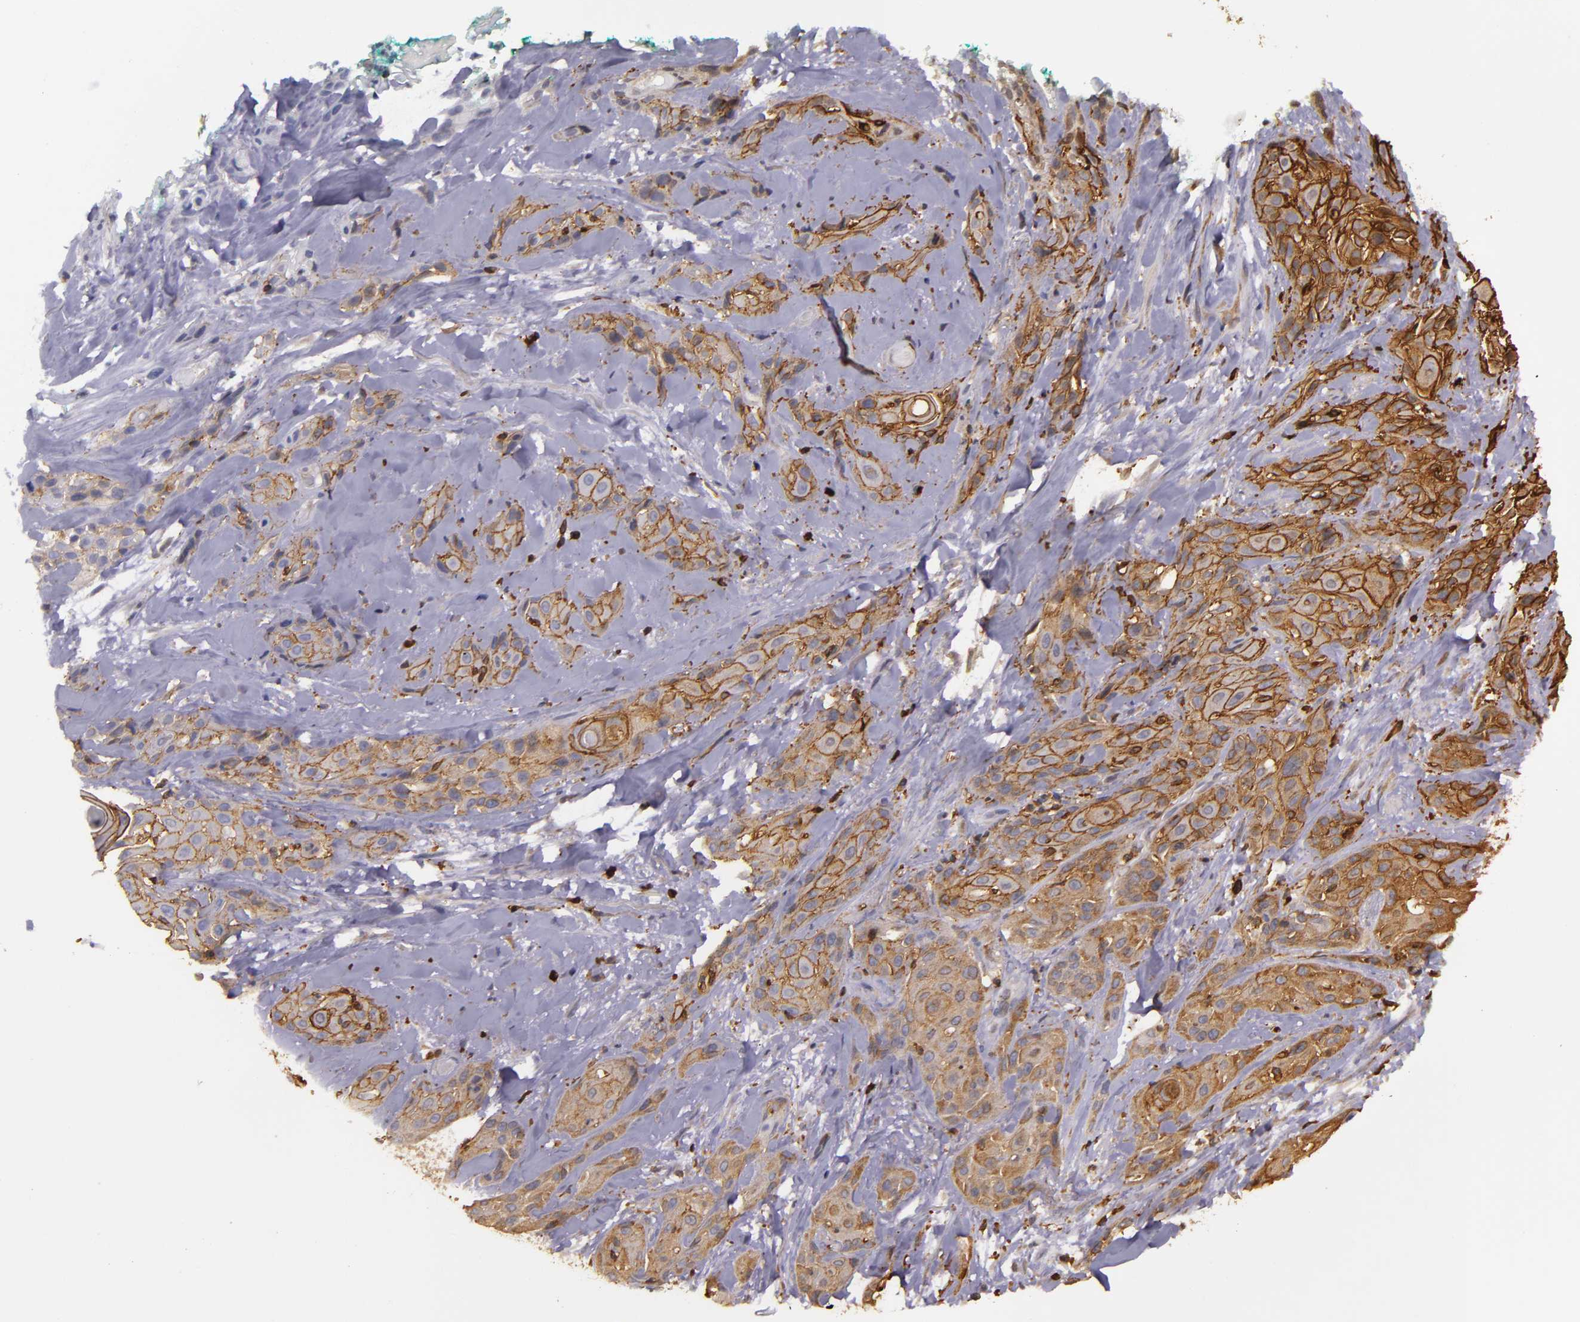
{"staining": {"intensity": "strong", "quantity": ">75%", "location": "cytoplasmic/membranous"}, "tissue": "skin cancer", "cell_type": "Tumor cells", "image_type": "cancer", "snomed": [{"axis": "morphology", "description": "Squamous cell carcinoma, NOS"}, {"axis": "topography", "description": "Skin"}, {"axis": "topography", "description": "Anal"}], "caption": "Strong cytoplasmic/membranous staining for a protein is present in approximately >75% of tumor cells of squamous cell carcinoma (skin) using immunohistochemistry.", "gene": "SLC9A3R1", "patient": {"sex": "male", "age": 64}}